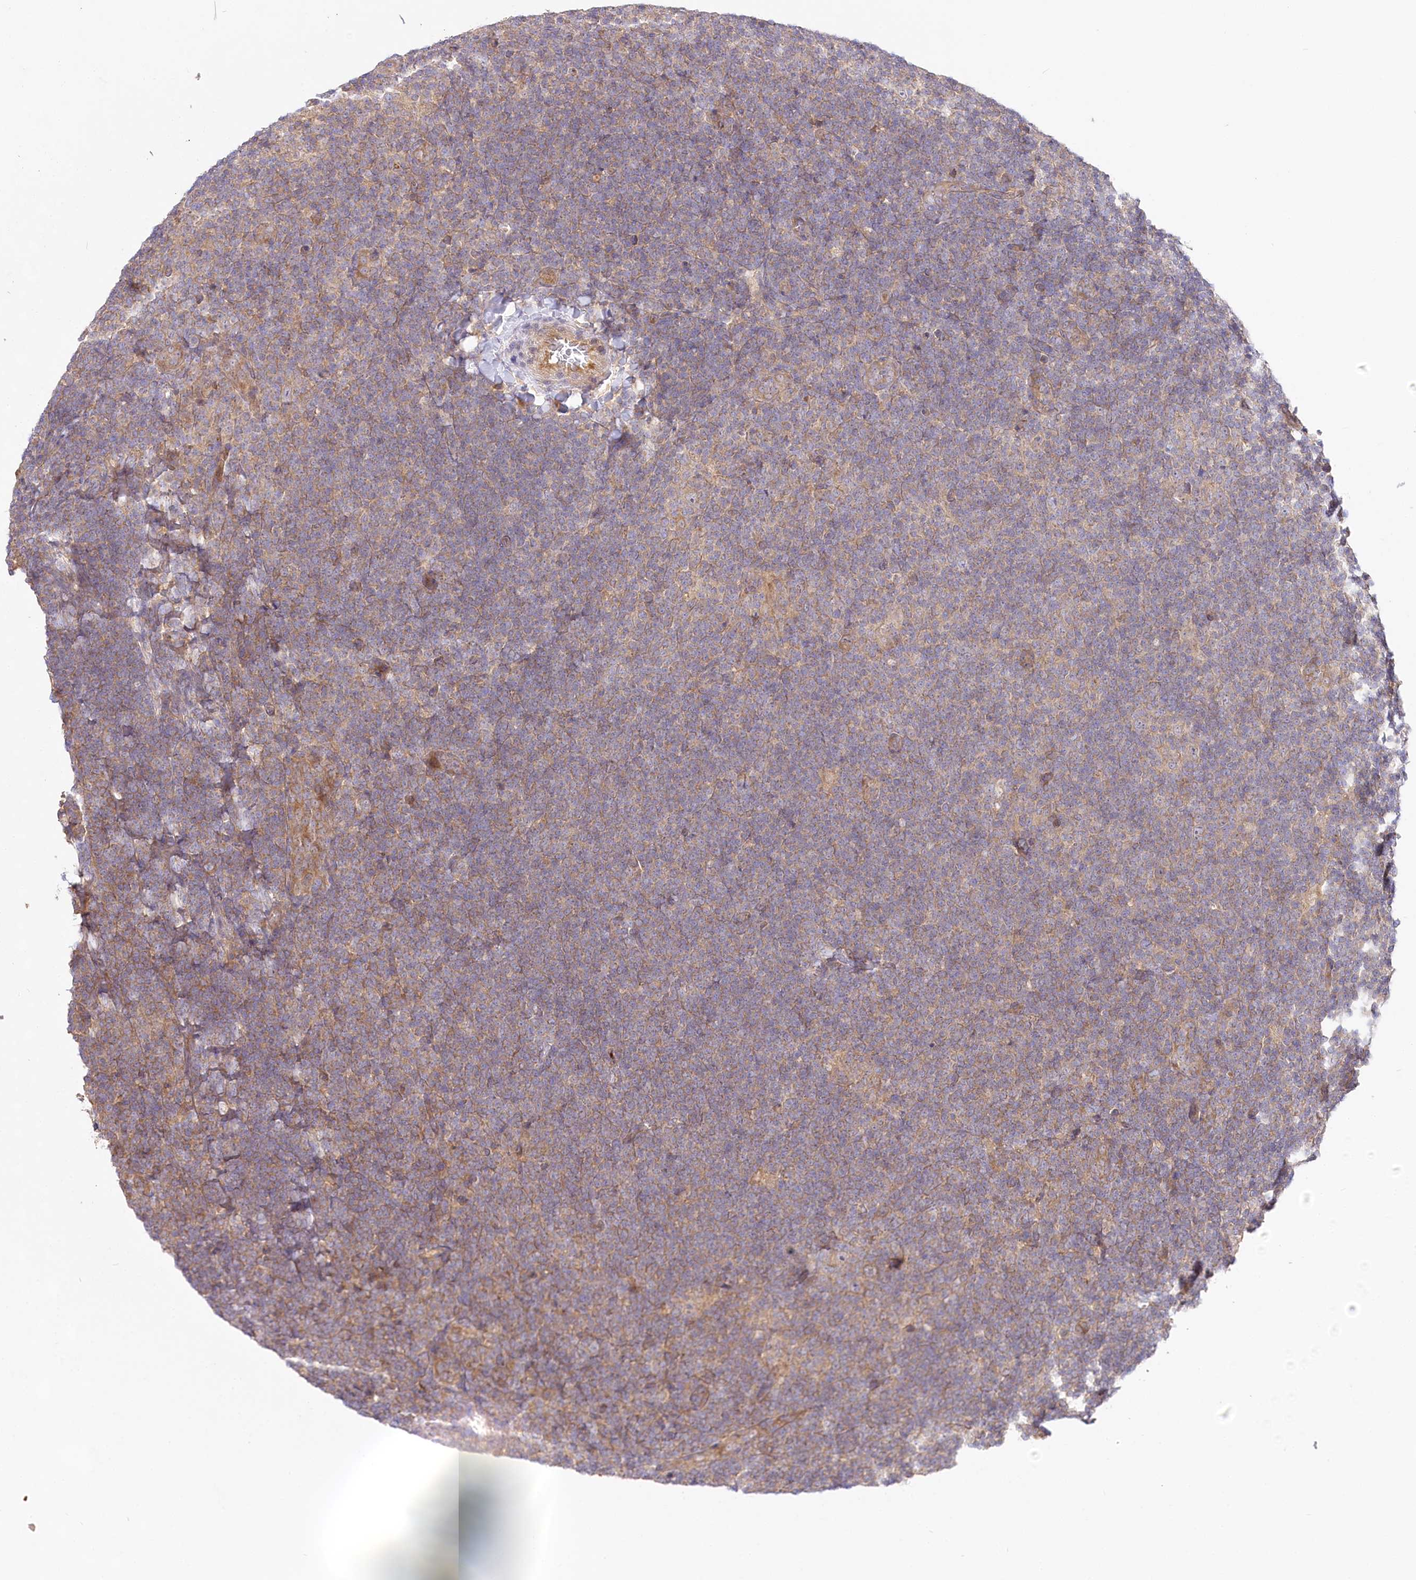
{"staining": {"intensity": "weak", "quantity": "25%-75%", "location": "cytoplasmic/membranous"}, "tissue": "lymphoma", "cell_type": "Tumor cells", "image_type": "cancer", "snomed": [{"axis": "morphology", "description": "Hodgkin's disease, NOS"}, {"axis": "topography", "description": "Lymph node"}], "caption": "A photomicrograph showing weak cytoplasmic/membranous expression in about 25%-75% of tumor cells in lymphoma, as visualized by brown immunohistochemical staining.", "gene": "PYROXD1", "patient": {"sex": "female", "age": 57}}